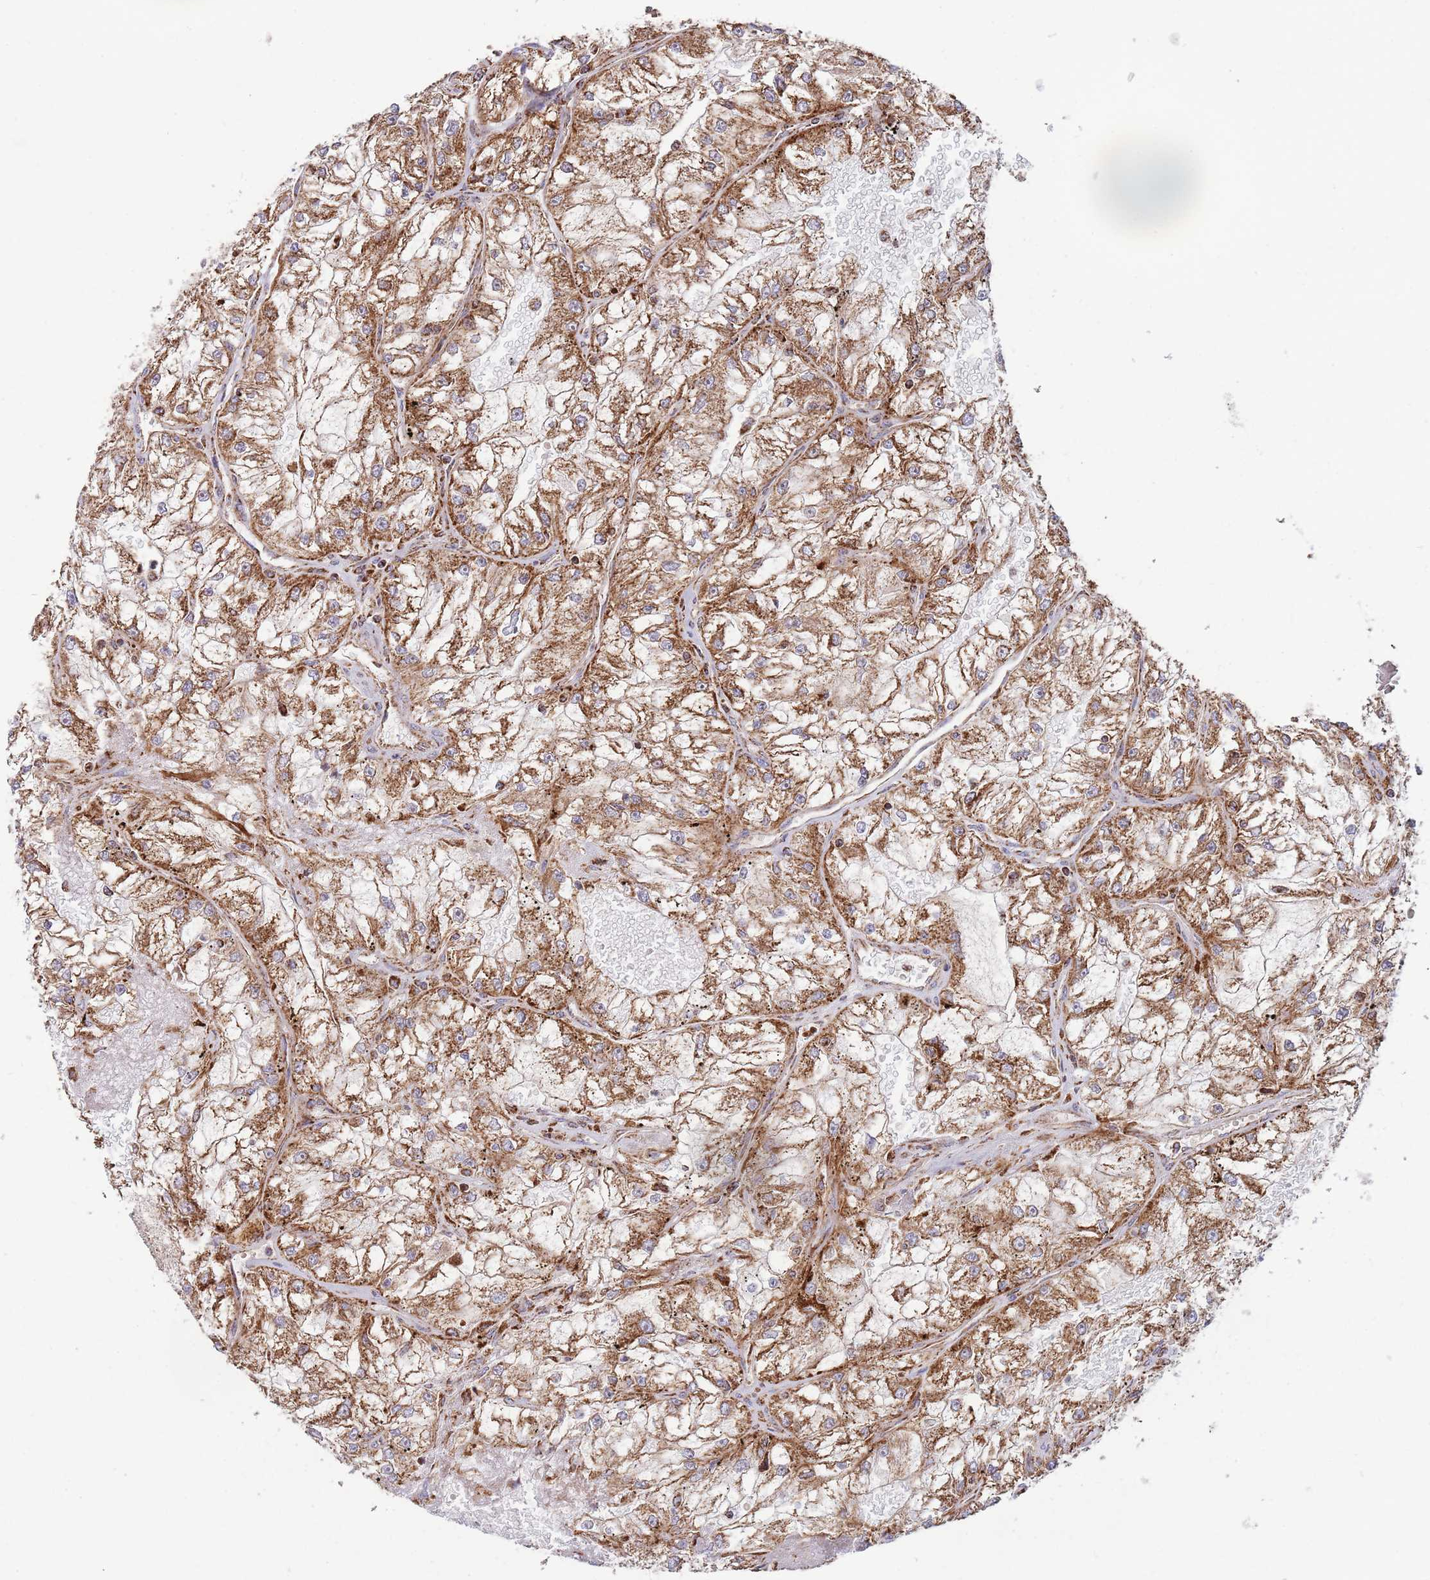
{"staining": {"intensity": "strong", "quantity": ">75%", "location": "cytoplasmic/membranous"}, "tissue": "renal cancer", "cell_type": "Tumor cells", "image_type": "cancer", "snomed": [{"axis": "morphology", "description": "Adenocarcinoma, NOS"}, {"axis": "topography", "description": "Kidney"}], "caption": "A brown stain highlights strong cytoplasmic/membranous expression of a protein in human renal cancer (adenocarcinoma) tumor cells.", "gene": "ATP5PD", "patient": {"sex": "female", "age": 72}}